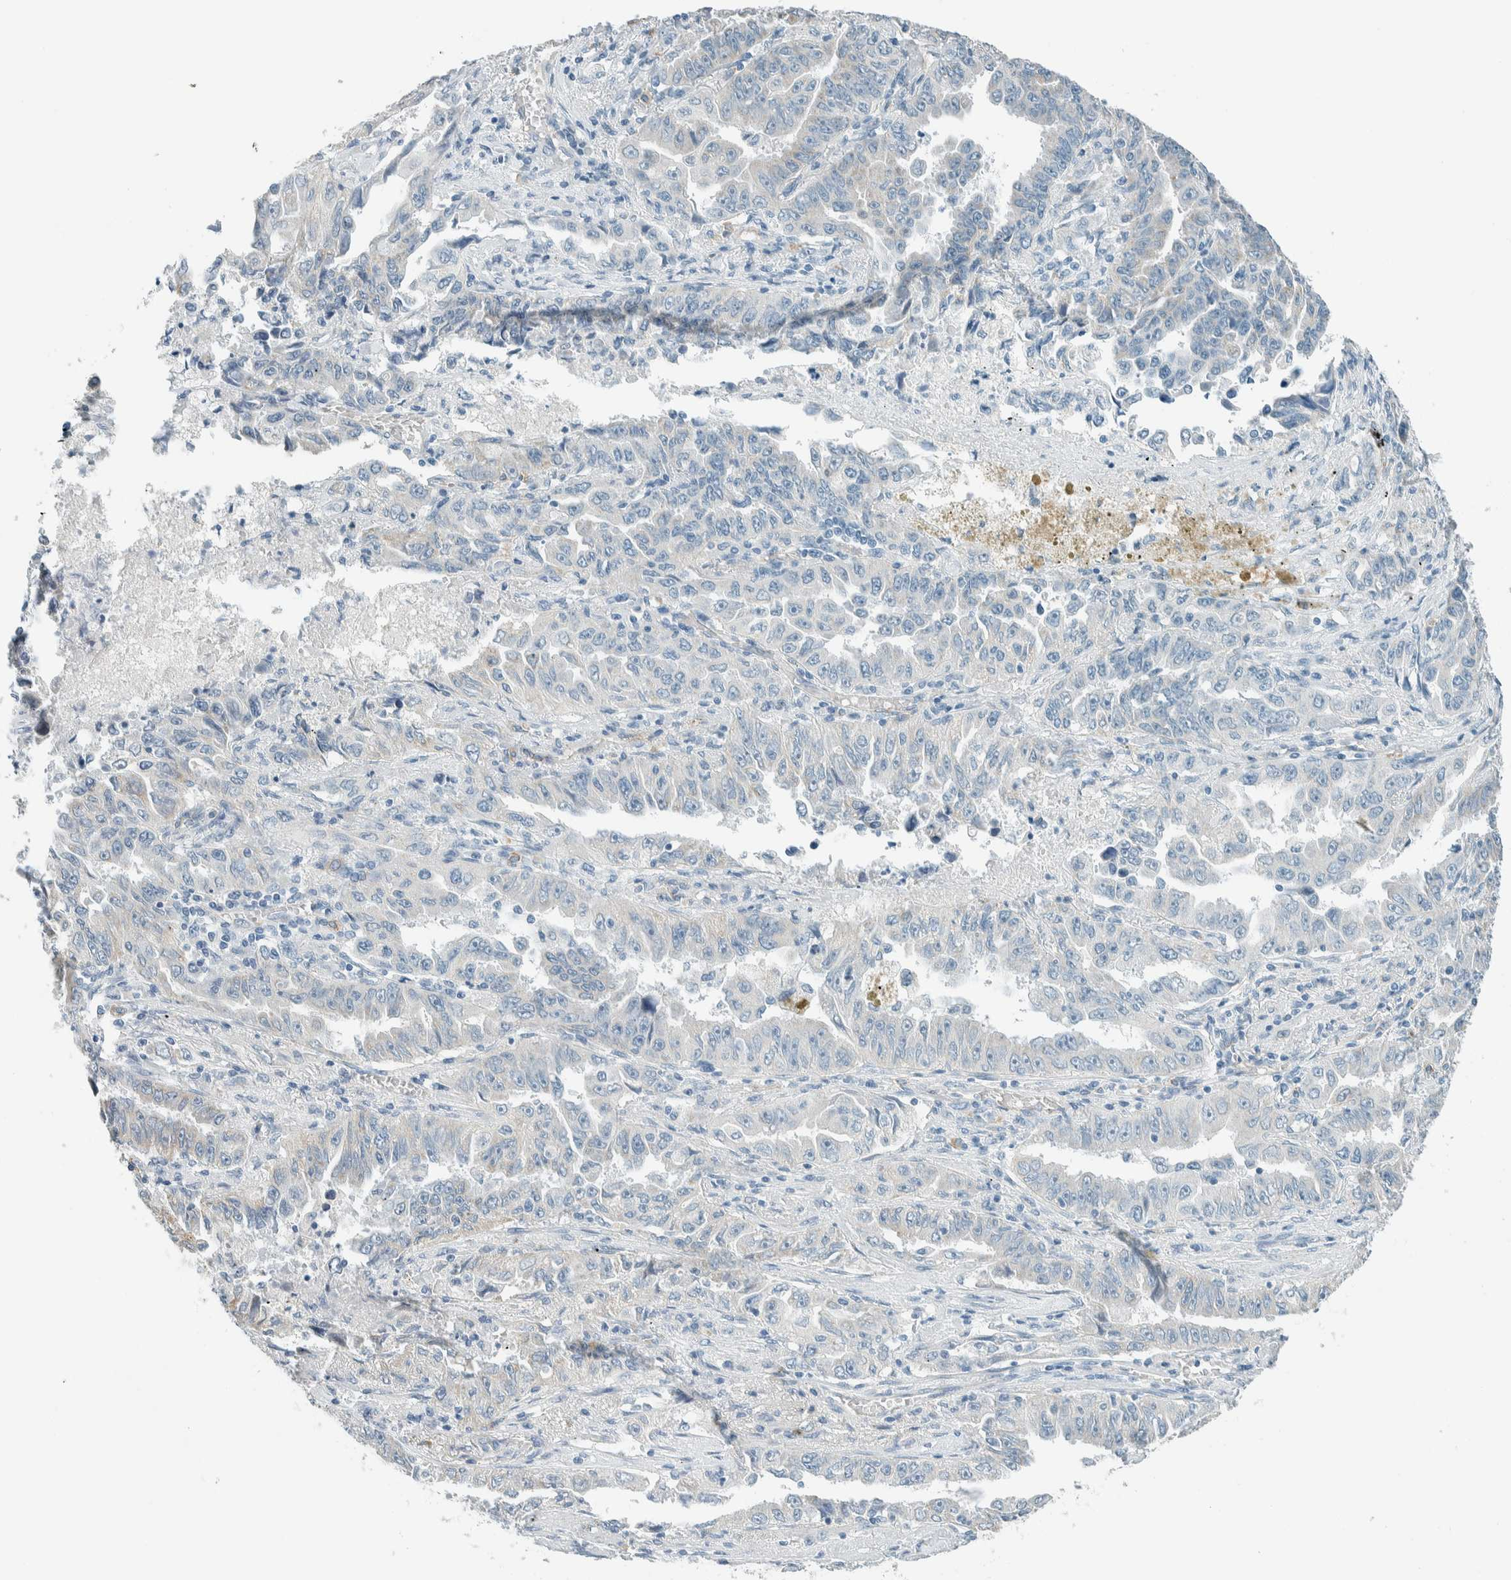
{"staining": {"intensity": "negative", "quantity": "none", "location": "none"}, "tissue": "lung cancer", "cell_type": "Tumor cells", "image_type": "cancer", "snomed": [{"axis": "morphology", "description": "Adenocarcinoma, NOS"}, {"axis": "topography", "description": "Lung"}], "caption": "This is an immunohistochemistry micrograph of human lung cancer (adenocarcinoma). There is no staining in tumor cells.", "gene": "SLFN12", "patient": {"sex": "female", "age": 51}}